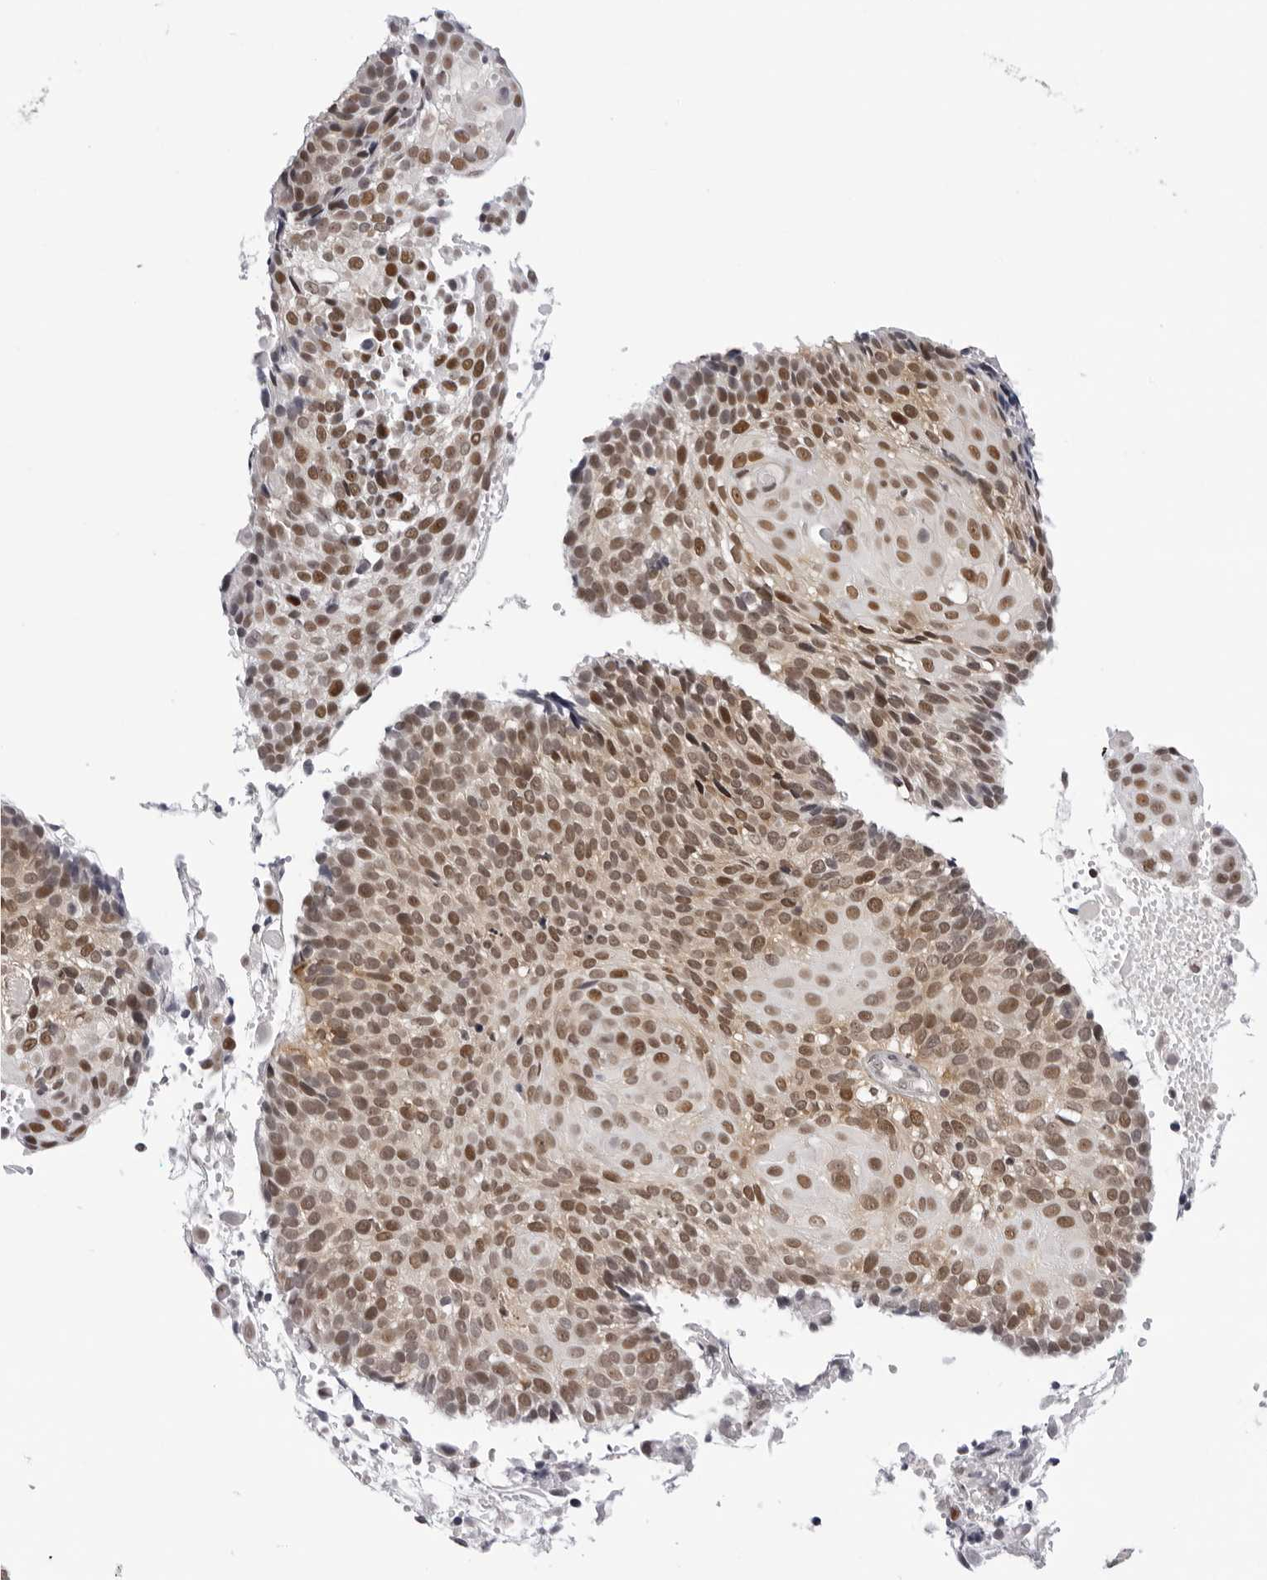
{"staining": {"intensity": "moderate", "quantity": ">75%", "location": "cytoplasmic/membranous,nuclear"}, "tissue": "cervical cancer", "cell_type": "Tumor cells", "image_type": "cancer", "snomed": [{"axis": "morphology", "description": "Squamous cell carcinoma, NOS"}, {"axis": "topography", "description": "Cervix"}], "caption": "Tumor cells exhibit moderate cytoplasmic/membranous and nuclear staining in about >75% of cells in squamous cell carcinoma (cervical).", "gene": "WDR77", "patient": {"sex": "female", "age": 74}}